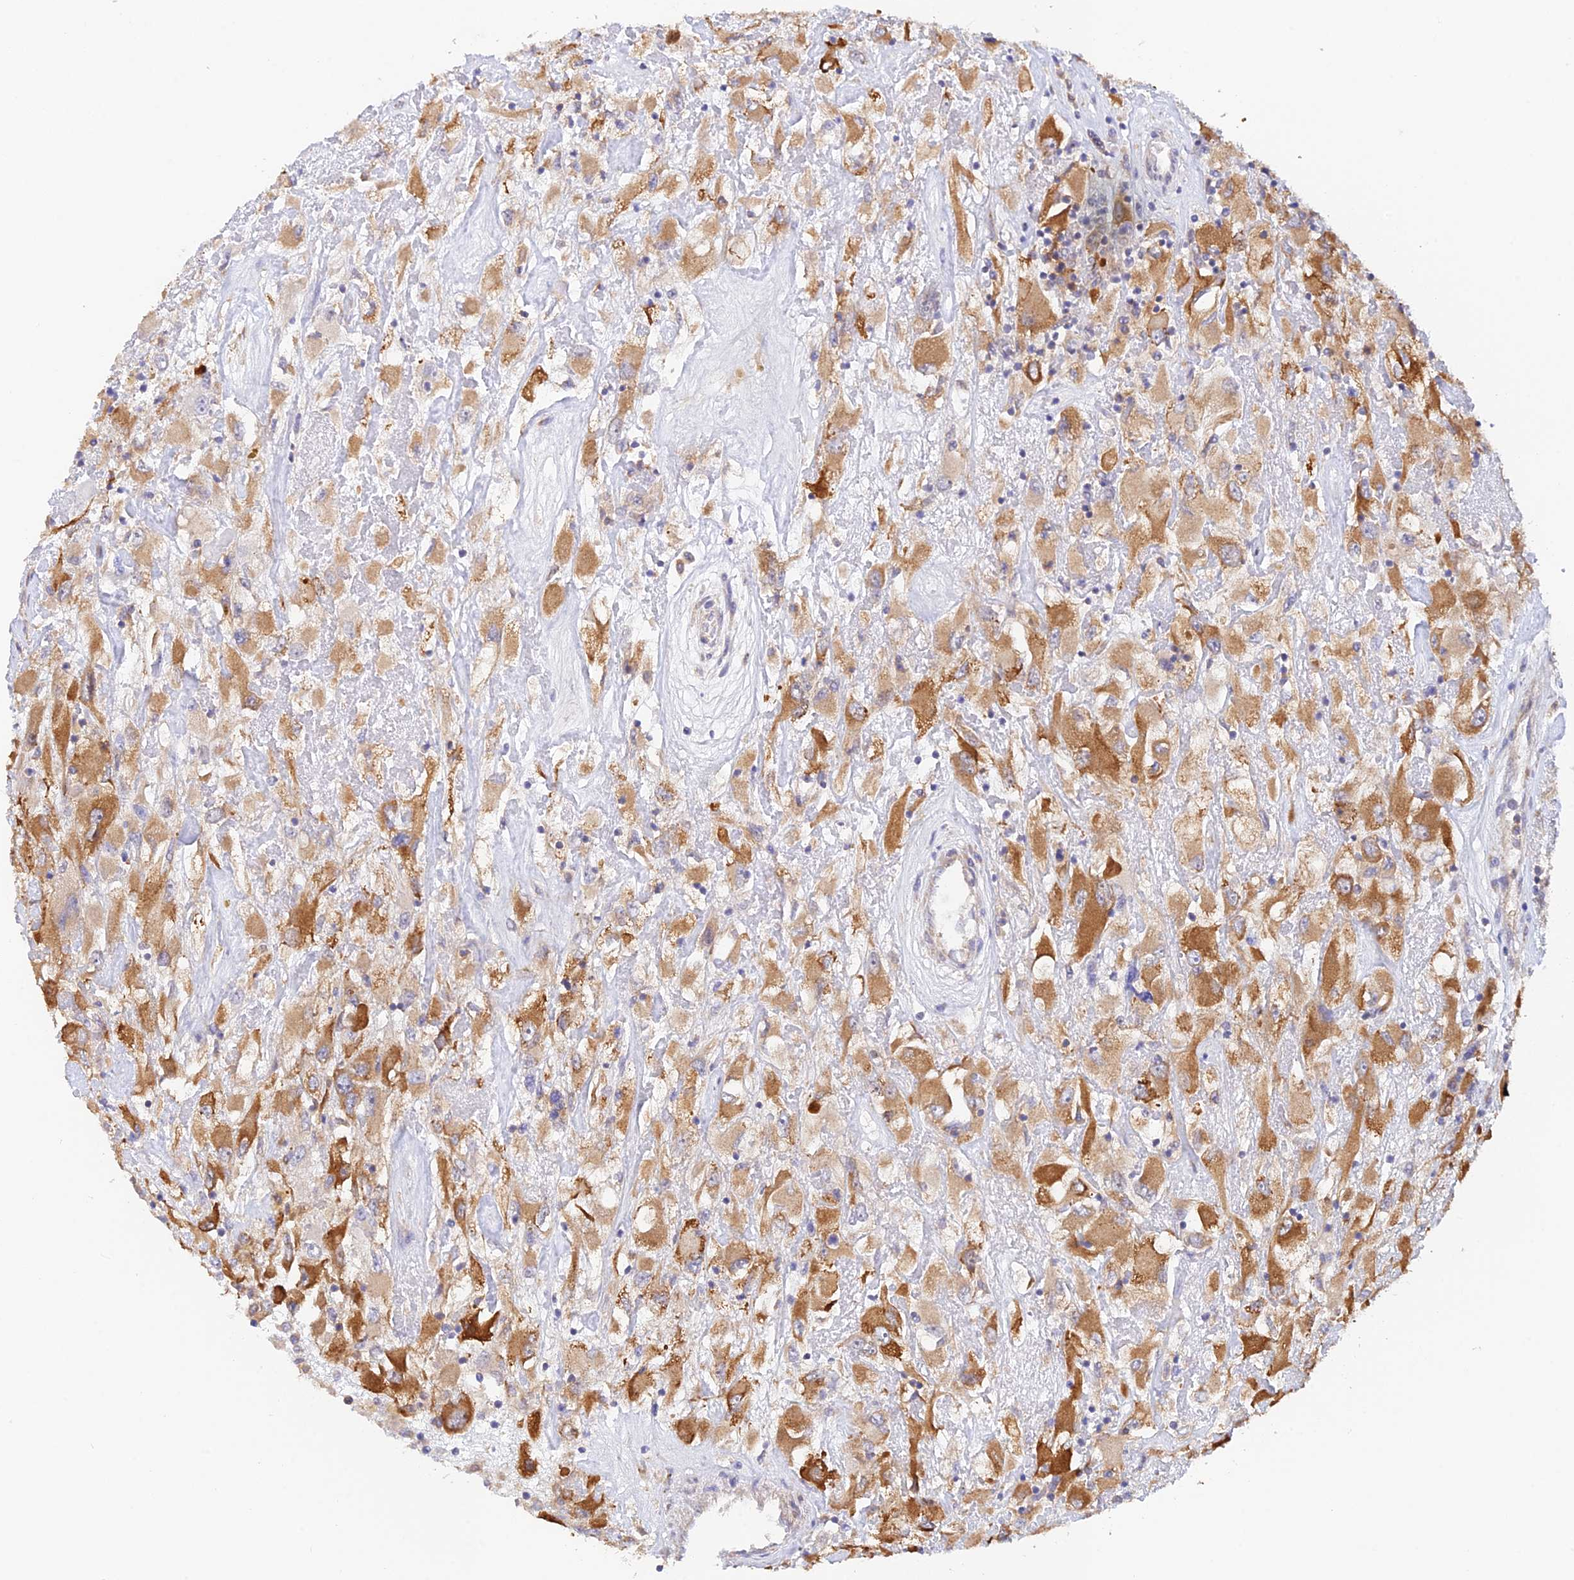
{"staining": {"intensity": "moderate", "quantity": ">75%", "location": "cytoplasmic/membranous"}, "tissue": "renal cancer", "cell_type": "Tumor cells", "image_type": "cancer", "snomed": [{"axis": "morphology", "description": "Adenocarcinoma, NOS"}, {"axis": "topography", "description": "Kidney"}], "caption": "A micrograph of human adenocarcinoma (renal) stained for a protein displays moderate cytoplasmic/membranous brown staining in tumor cells.", "gene": "MYO9A", "patient": {"sex": "female", "age": 52}}